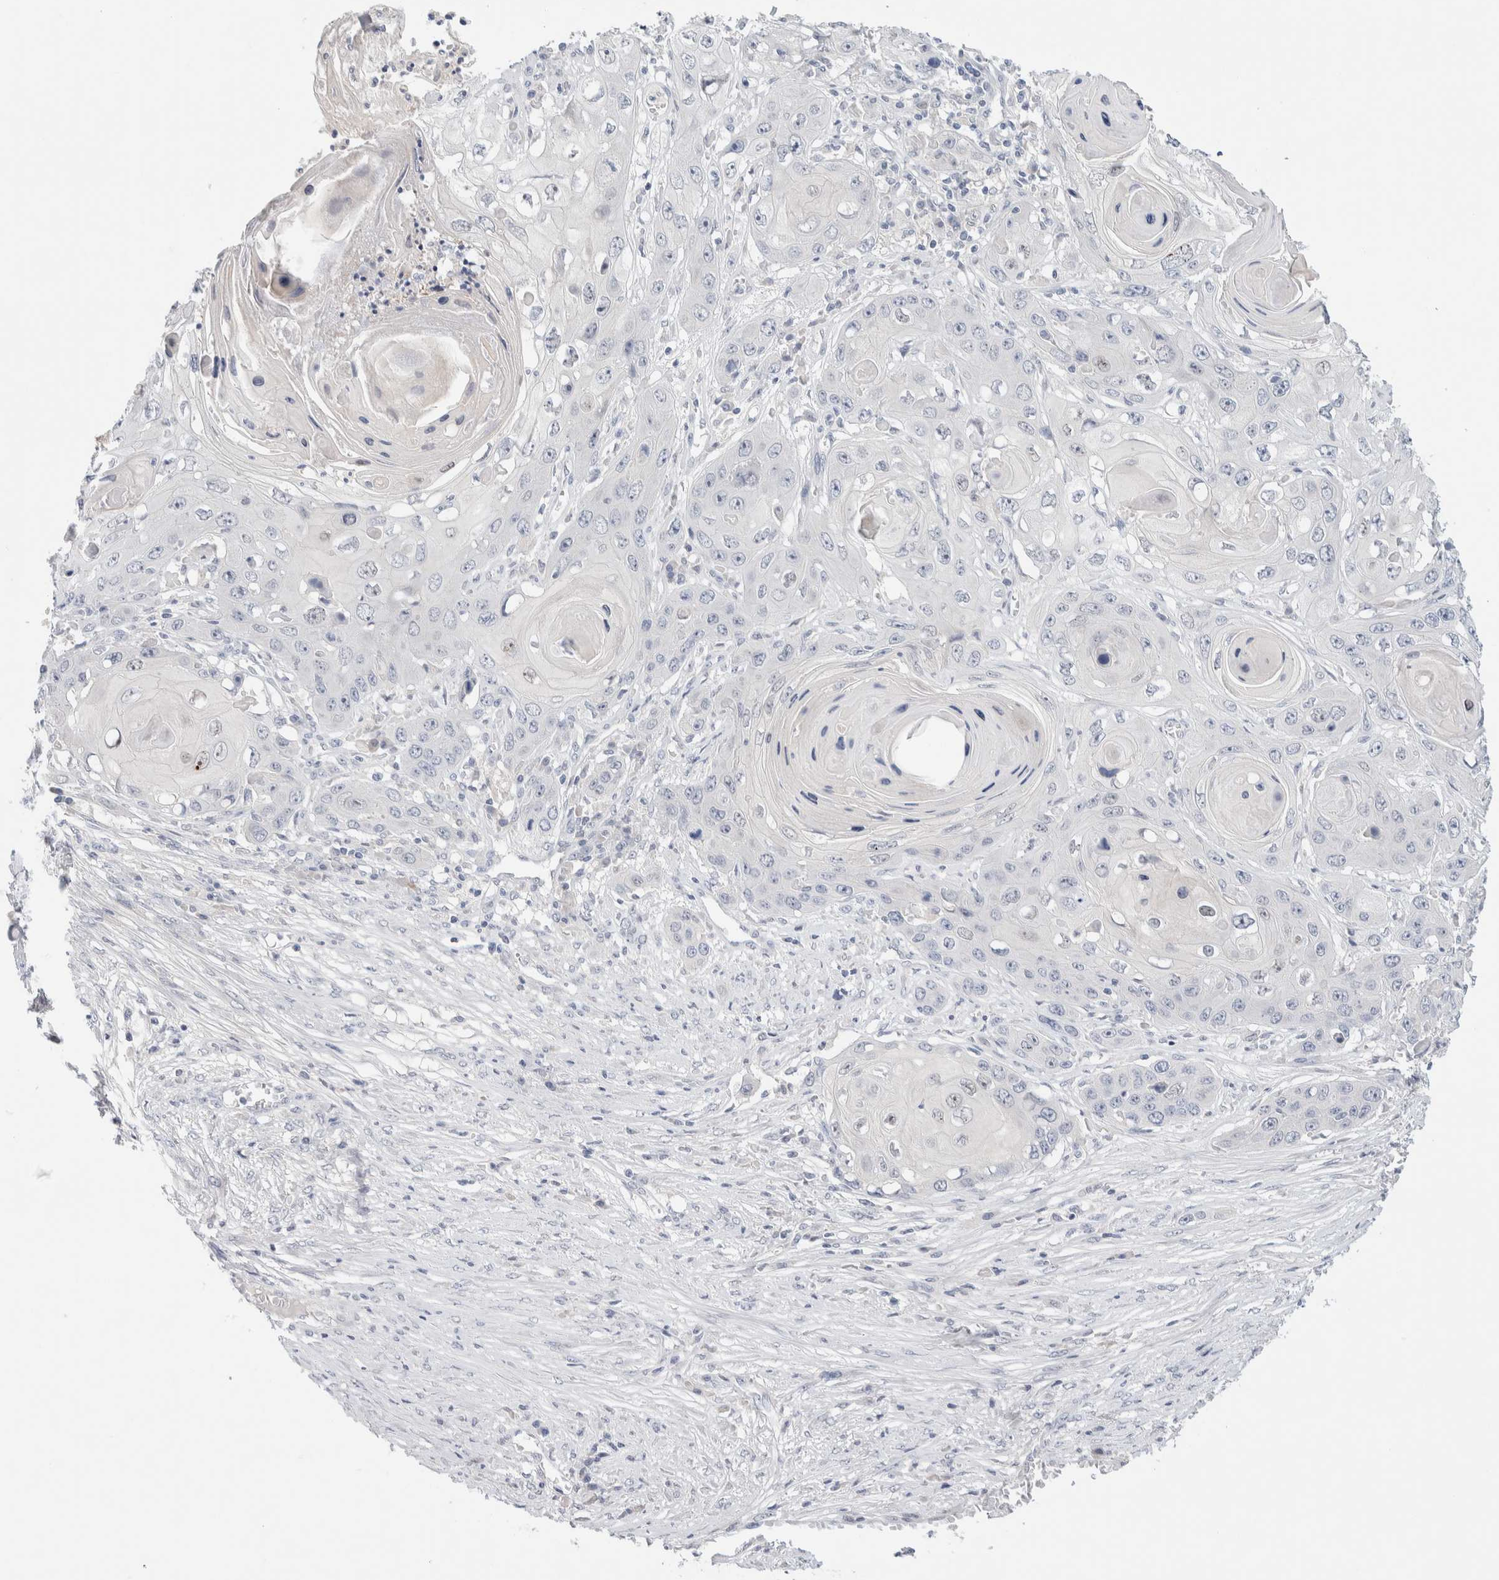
{"staining": {"intensity": "weak", "quantity": "<25%", "location": "nuclear"}, "tissue": "skin cancer", "cell_type": "Tumor cells", "image_type": "cancer", "snomed": [{"axis": "morphology", "description": "Squamous cell carcinoma, NOS"}, {"axis": "topography", "description": "Skin"}], "caption": "Skin cancer (squamous cell carcinoma) was stained to show a protein in brown. There is no significant expression in tumor cells. (DAB IHC visualized using brightfield microscopy, high magnification).", "gene": "DNAJB6", "patient": {"sex": "male", "age": 55}}